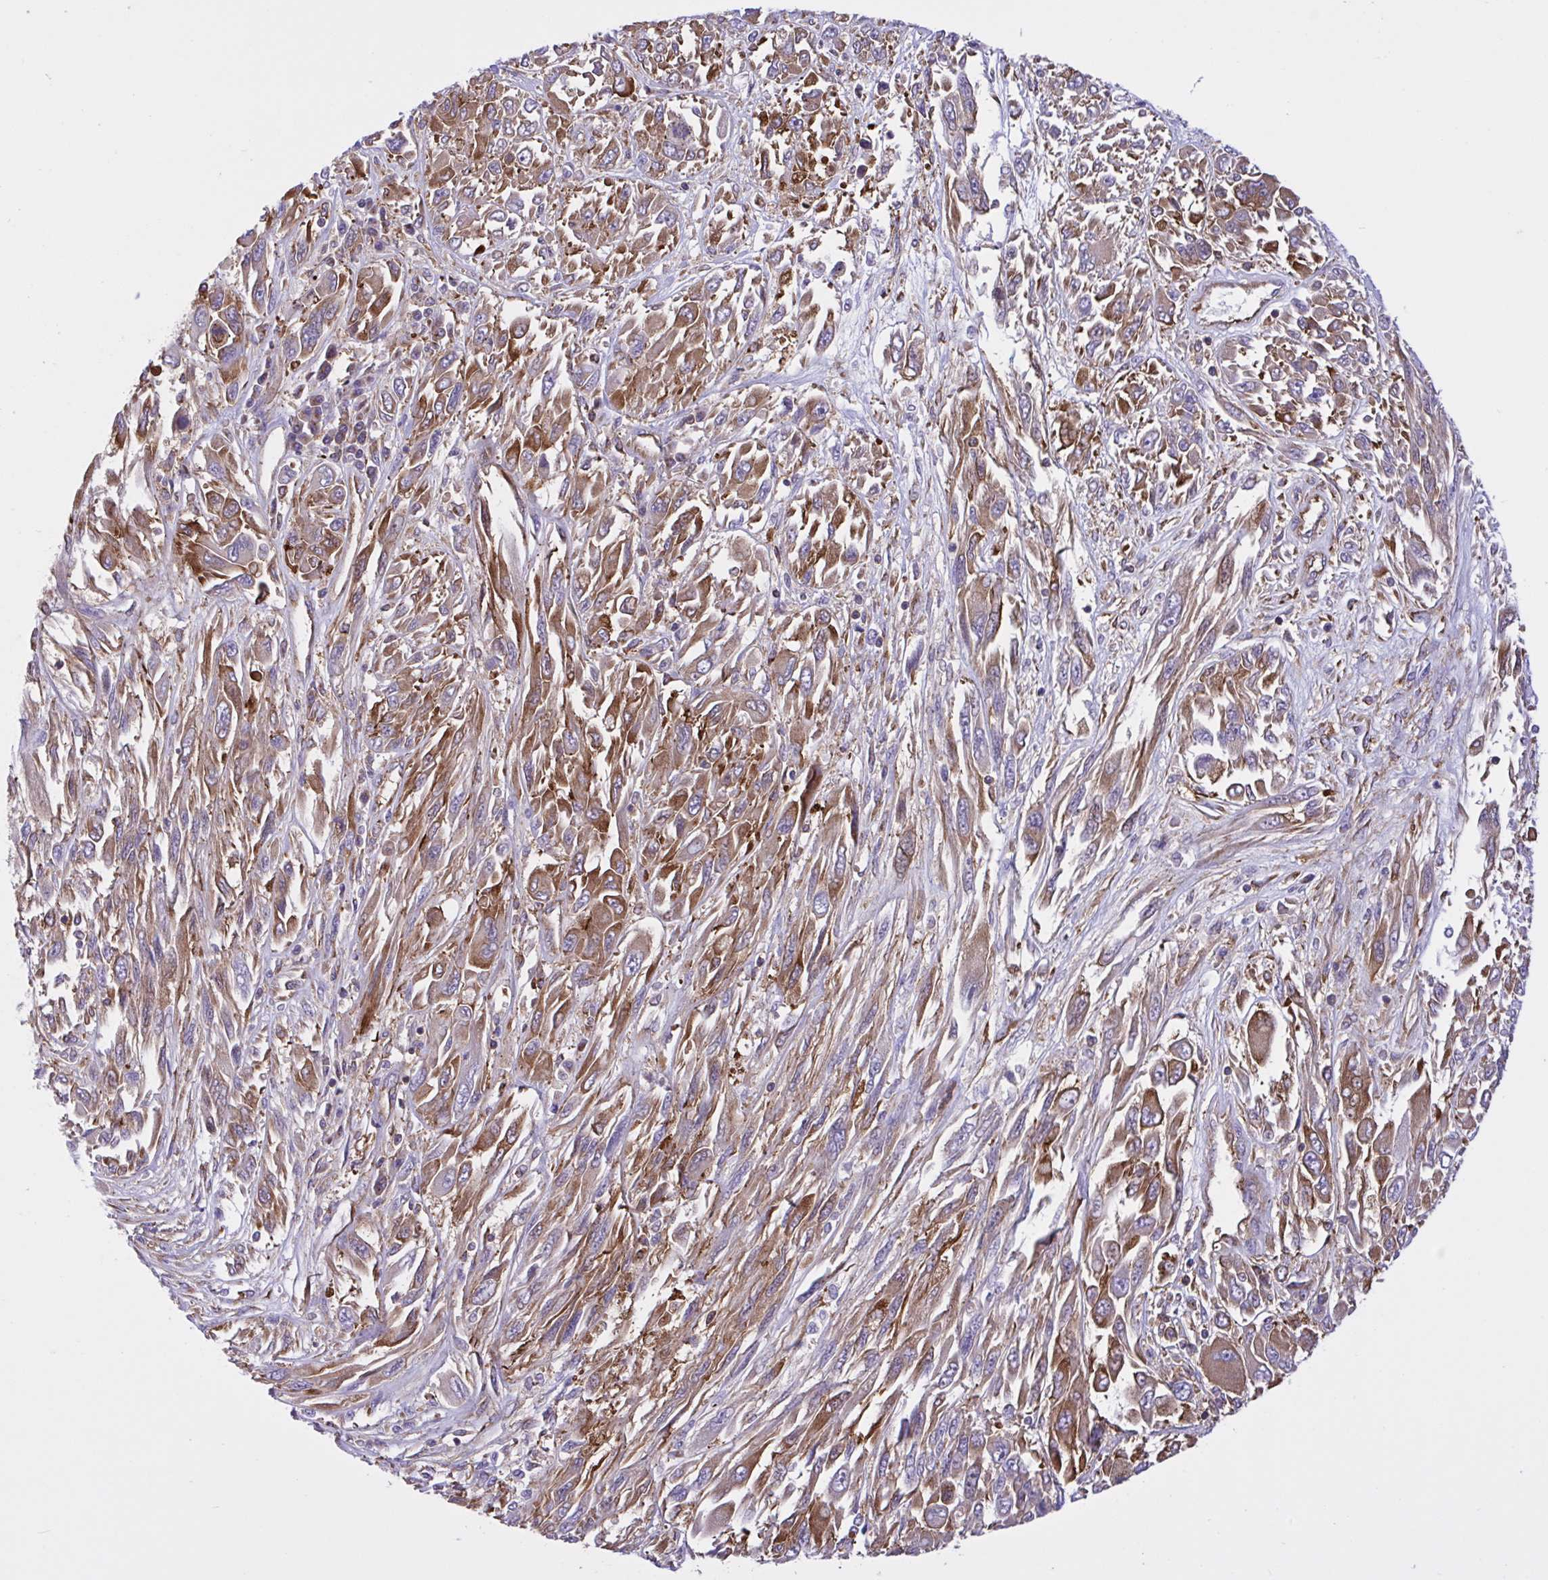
{"staining": {"intensity": "strong", "quantity": ">75%", "location": "cytoplasmic/membranous"}, "tissue": "melanoma", "cell_type": "Tumor cells", "image_type": "cancer", "snomed": [{"axis": "morphology", "description": "Malignant melanoma, NOS"}, {"axis": "topography", "description": "Skin"}], "caption": "Immunohistochemistry (IHC) micrograph of neoplastic tissue: human malignant melanoma stained using IHC reveals high levels of strong protein expression localized specifically in the cytoplasmic/membranous of tumor cells, appearing as a cytoplasmic/membranous brown color.", "gene": "OR51M1", "patient": {"sex": "female", "age": 91}}